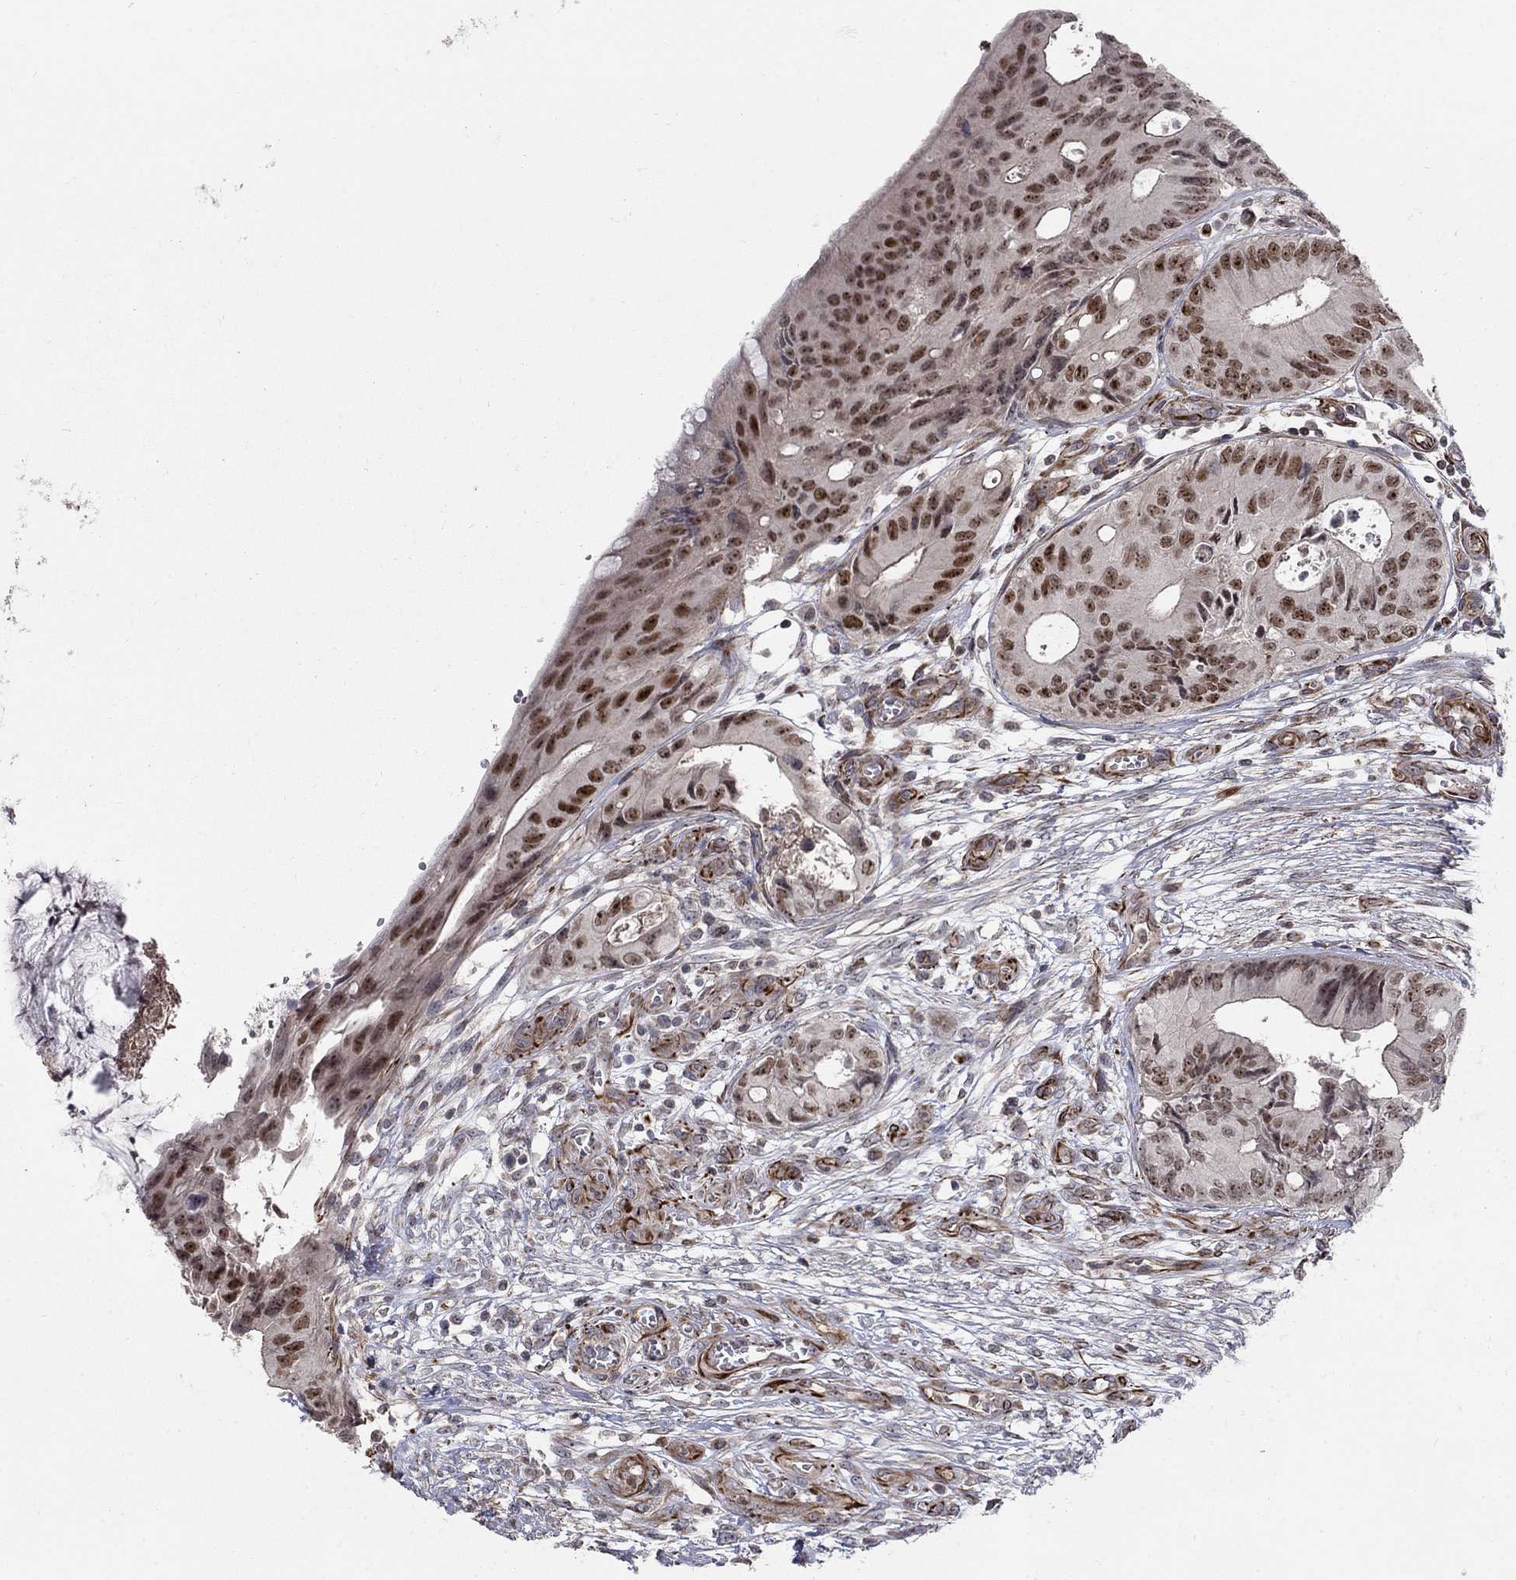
{"staining": {"intensity": "strong", "quantity": "<25%", "location": "nuclear"}, "tissue": "colorectal cancer", "cell_type": "Tumor cells", "image_type": "cancer", "snomed": [{"axis": "morphology", "description": "Normal tissue, NOS"}, {"axis": "morphology", "description": "Adenocarcinoma, NOS"}, {"axis": "topography", "description": "Colon"}], "caption": "Protein staining exhibits strong nuclear expression in approximately <25% of tumor cells in adenocarcinoma (colorectal). The staining is performed using DAB brown chromogen to label protein expression. The nuclei are counter-stained blue using hematoxylin.", "gene": "MSRA", "patient": {"sex": "male", "age": 65}}